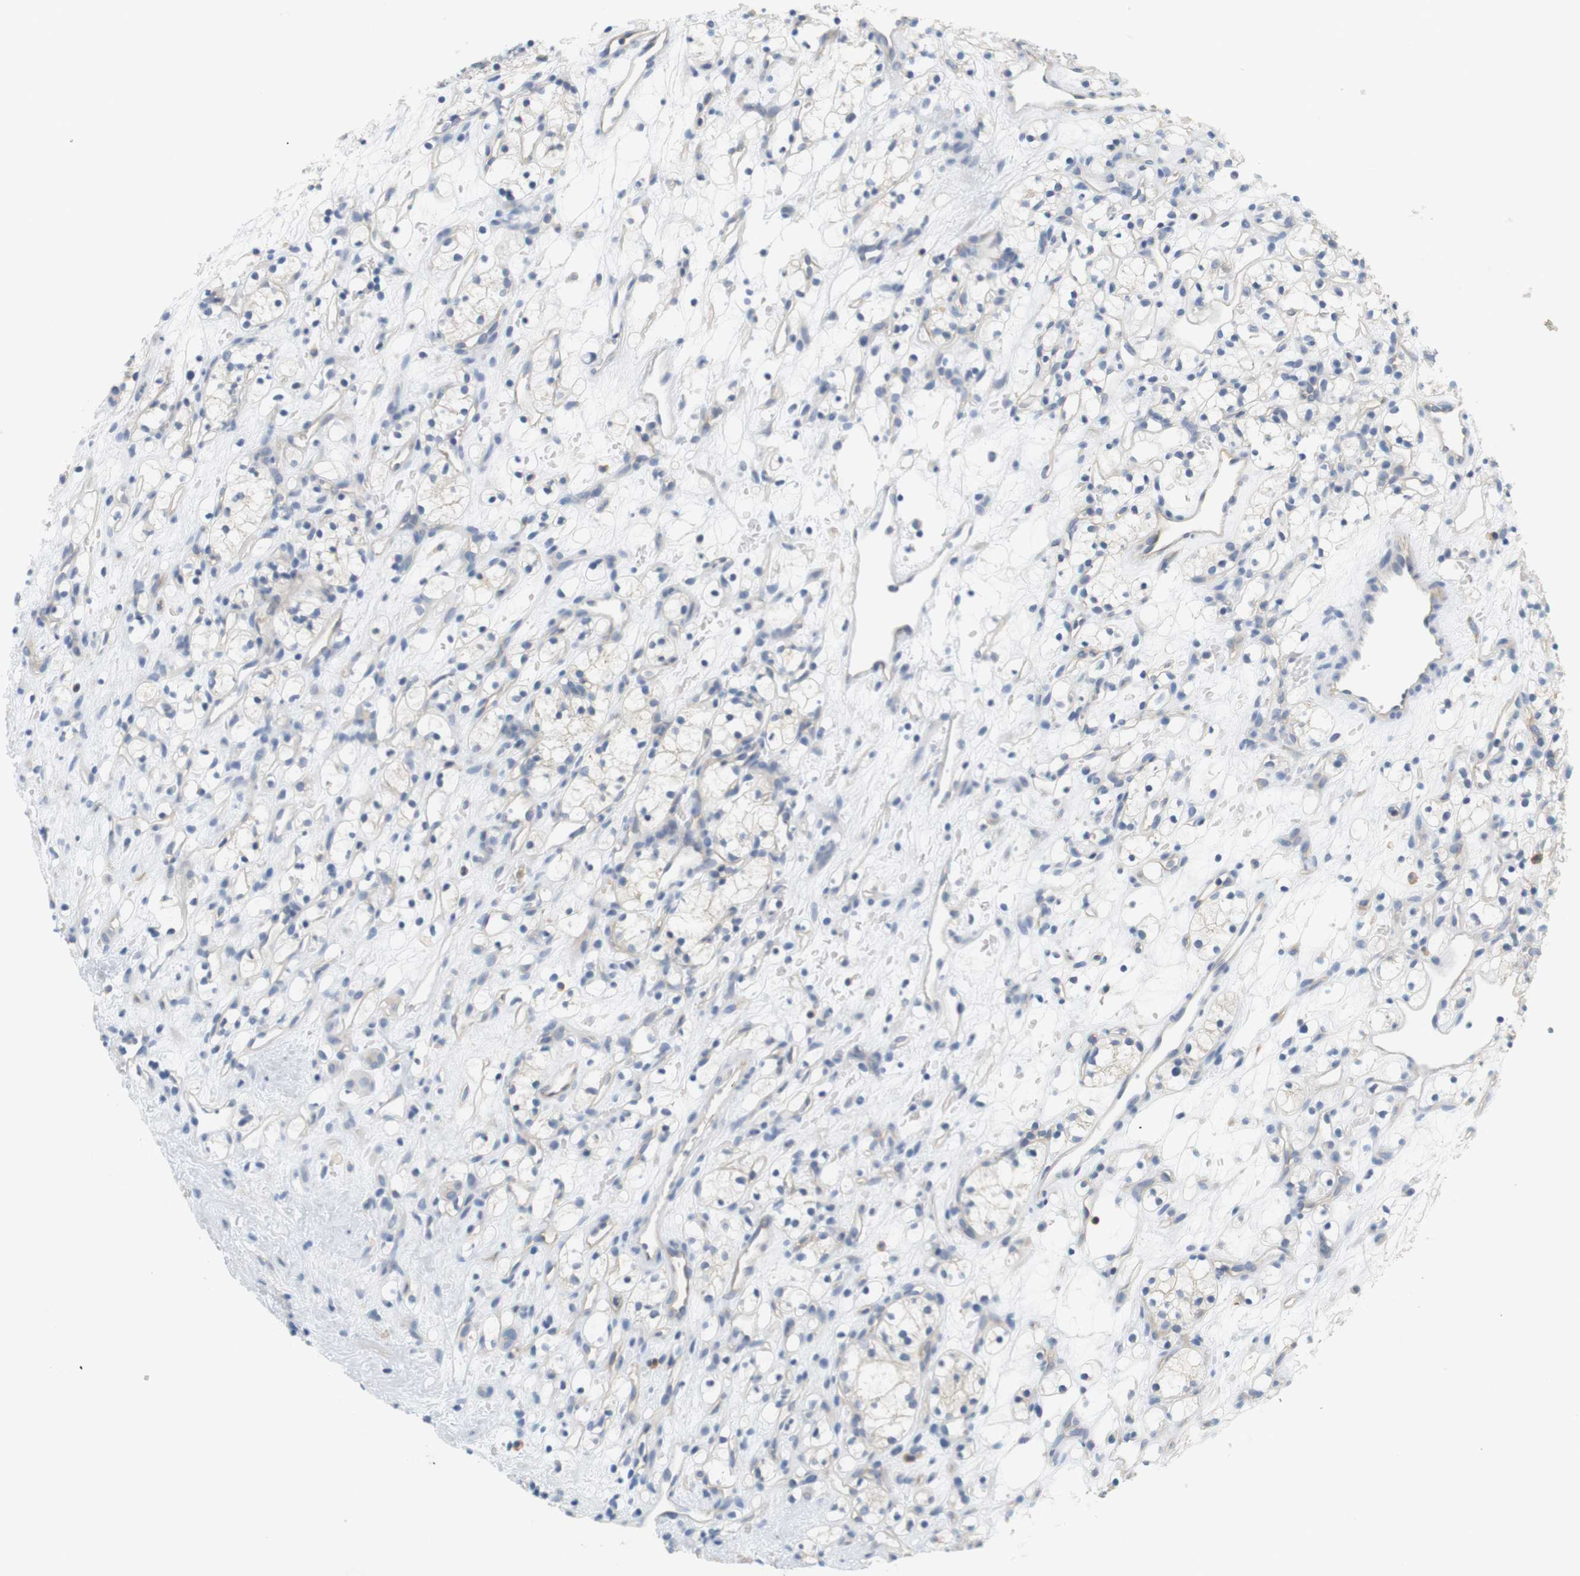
{"staining": {"intensity": "negative", "quantity": "none", "location": "none"}, "tissue": "renal cancer", "cell_type": "Tumor cells", "image_type": "cancer", "snomed": [{"axis": "morphology", "description": "Adenocarcinoma, NOS"}, {"axis": "topography", "description": "Kidney"}], "caption": "Immunohistochemical staining of adenocarcinoma (renal) demonstrates no significant positivity in tumor cells.", "gene": "OSR1", "patient": {"sex": "female", "age": 60}}